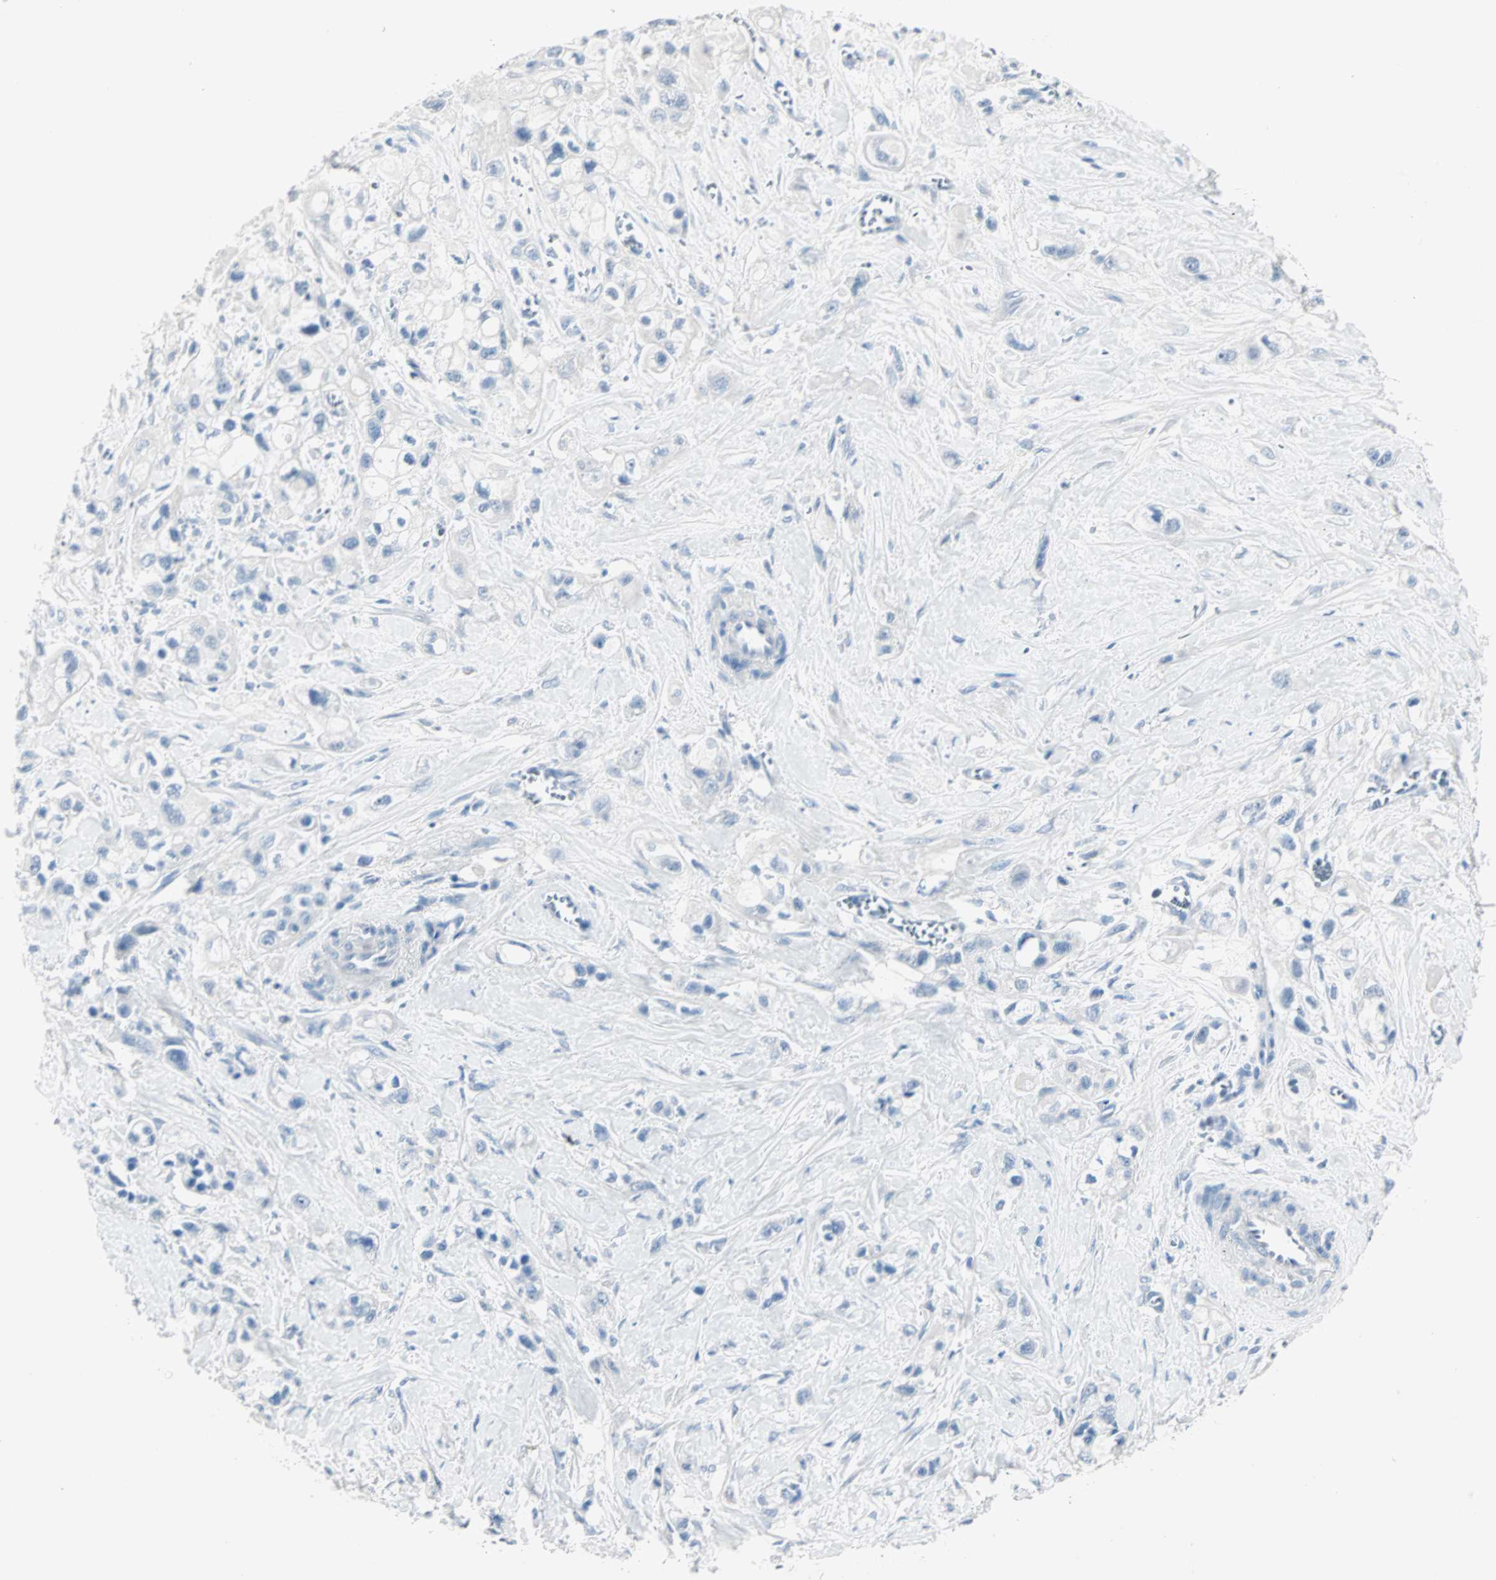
{"staining": {"intensity": "negative", "quantity": "none", "location": "none"}, "tissue": "pancreatic cancer", "cell_type": "Tumor cells", "image_type": "cancer", "snomed": [{"axis": "morphology", "description": "Adenocarcinoma, NOS"}, {"axis": "topography", "description": "Pancreas"}], "caption": "This is an immunohistochemistry (IHC) photomicrograph of human pancreatic cancer (adenocarcinoma). There is no positivity in tumor cells.", "gene": "NEFH", "patient": {"sex": "male", "age": 74}}